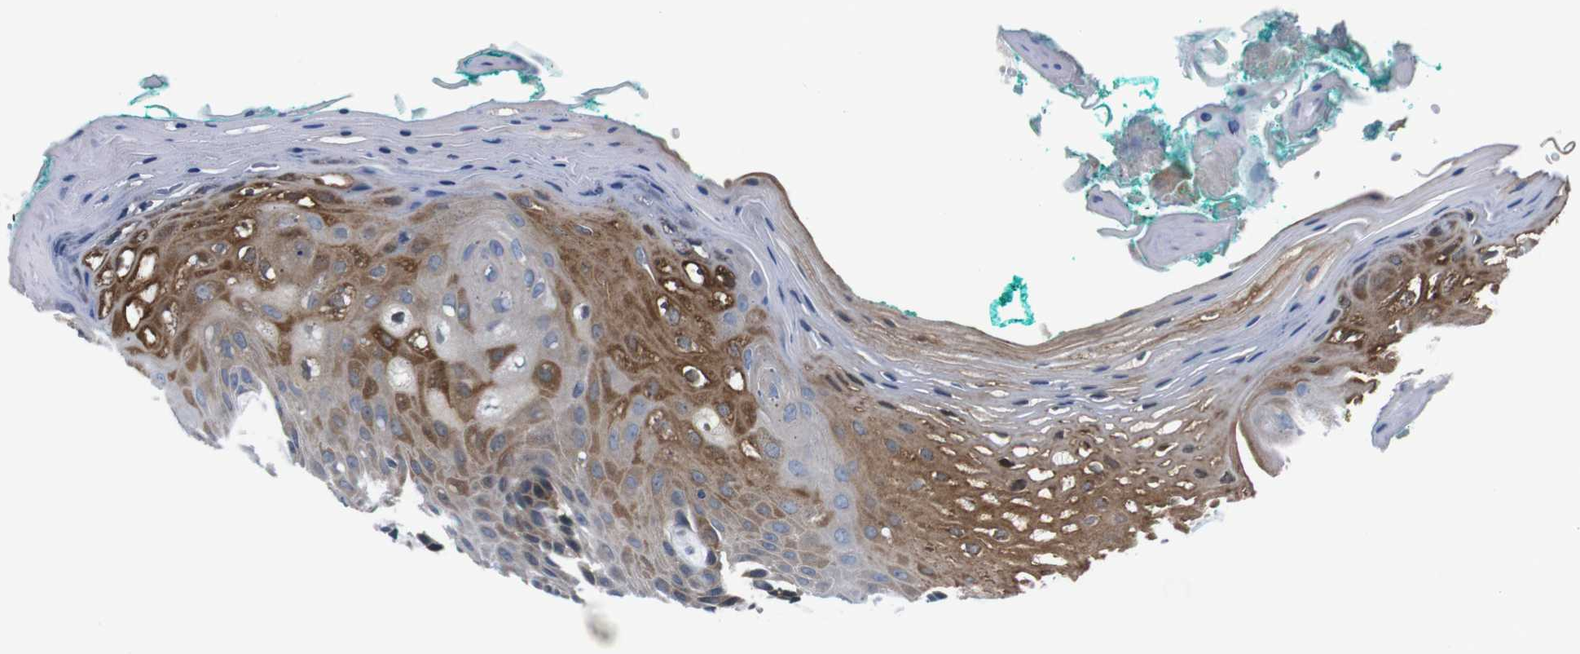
{"staining": {"intensity": "moderate", "quantity": ">75%", "location": "cytoplasmic/membranous"}, "tissue": "oral mucosa", "cell_type": "Squamous epithelial cells", "image_type": "normal", "snomed": [{"axis": "morphology", "description": "Normal tissue, NOS"}, {"axis": "topography", "description": "Skeletal muscle"}, {"axis": "topography", "description": "Oral tissue"}, {"axis": "topography", "description": "Peripheral nerve tissue"}], "caption": "This histopathology image displays immunohistochemistry staining of unremarkable human oral mucosa, with medium moderate cytoplasmic/membranous expression in about >75% of squamous epithelial cells.", "gene": "JAK1", "patient": {"sex": "female", "age": 84}}